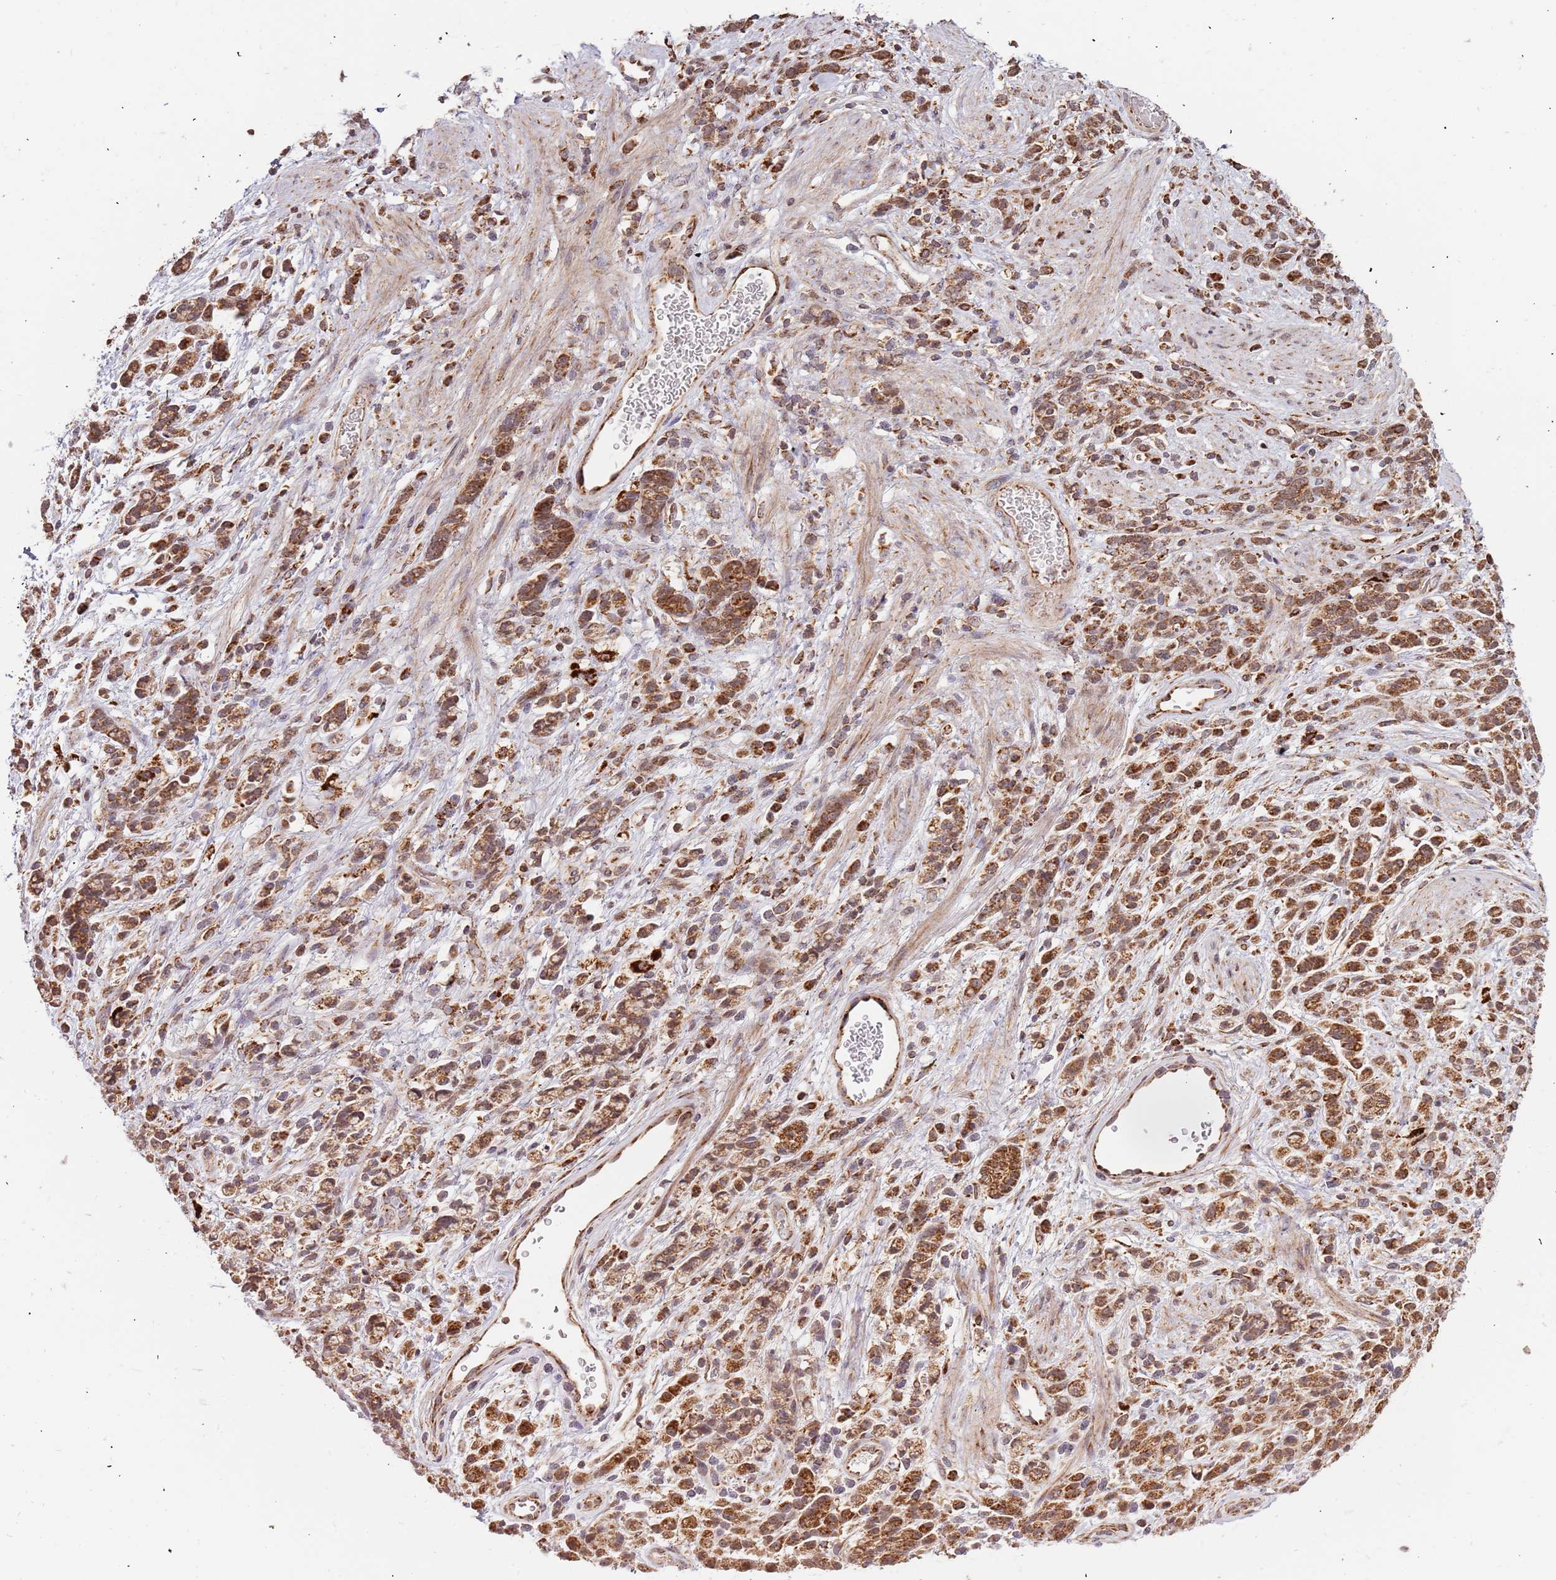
{"staining": {"intensity": "strong", "quantity": ">75%", "location": "cytoplasmic/membranous"}, "tissue": "stomach cancer", "cell_type": "Tumor cells", "image_type": "cancer", "snomed": [{"axis": "morphology", "description": "Adenocarcinoma, NOS"}, {"axis": "topography", "description": "Stomach"}], "caption": "High-magnification brightfield microscopy of stomach adenocarcinoma stained with DAB (brown) and counterstained with hematoxylin (blue). tumor cells exhibit strong cytoplasmic/membranous positivity is identified in about>75% of cells.", "gene": "IL17RD", "patient": {"sex": "female", "age": 60}}